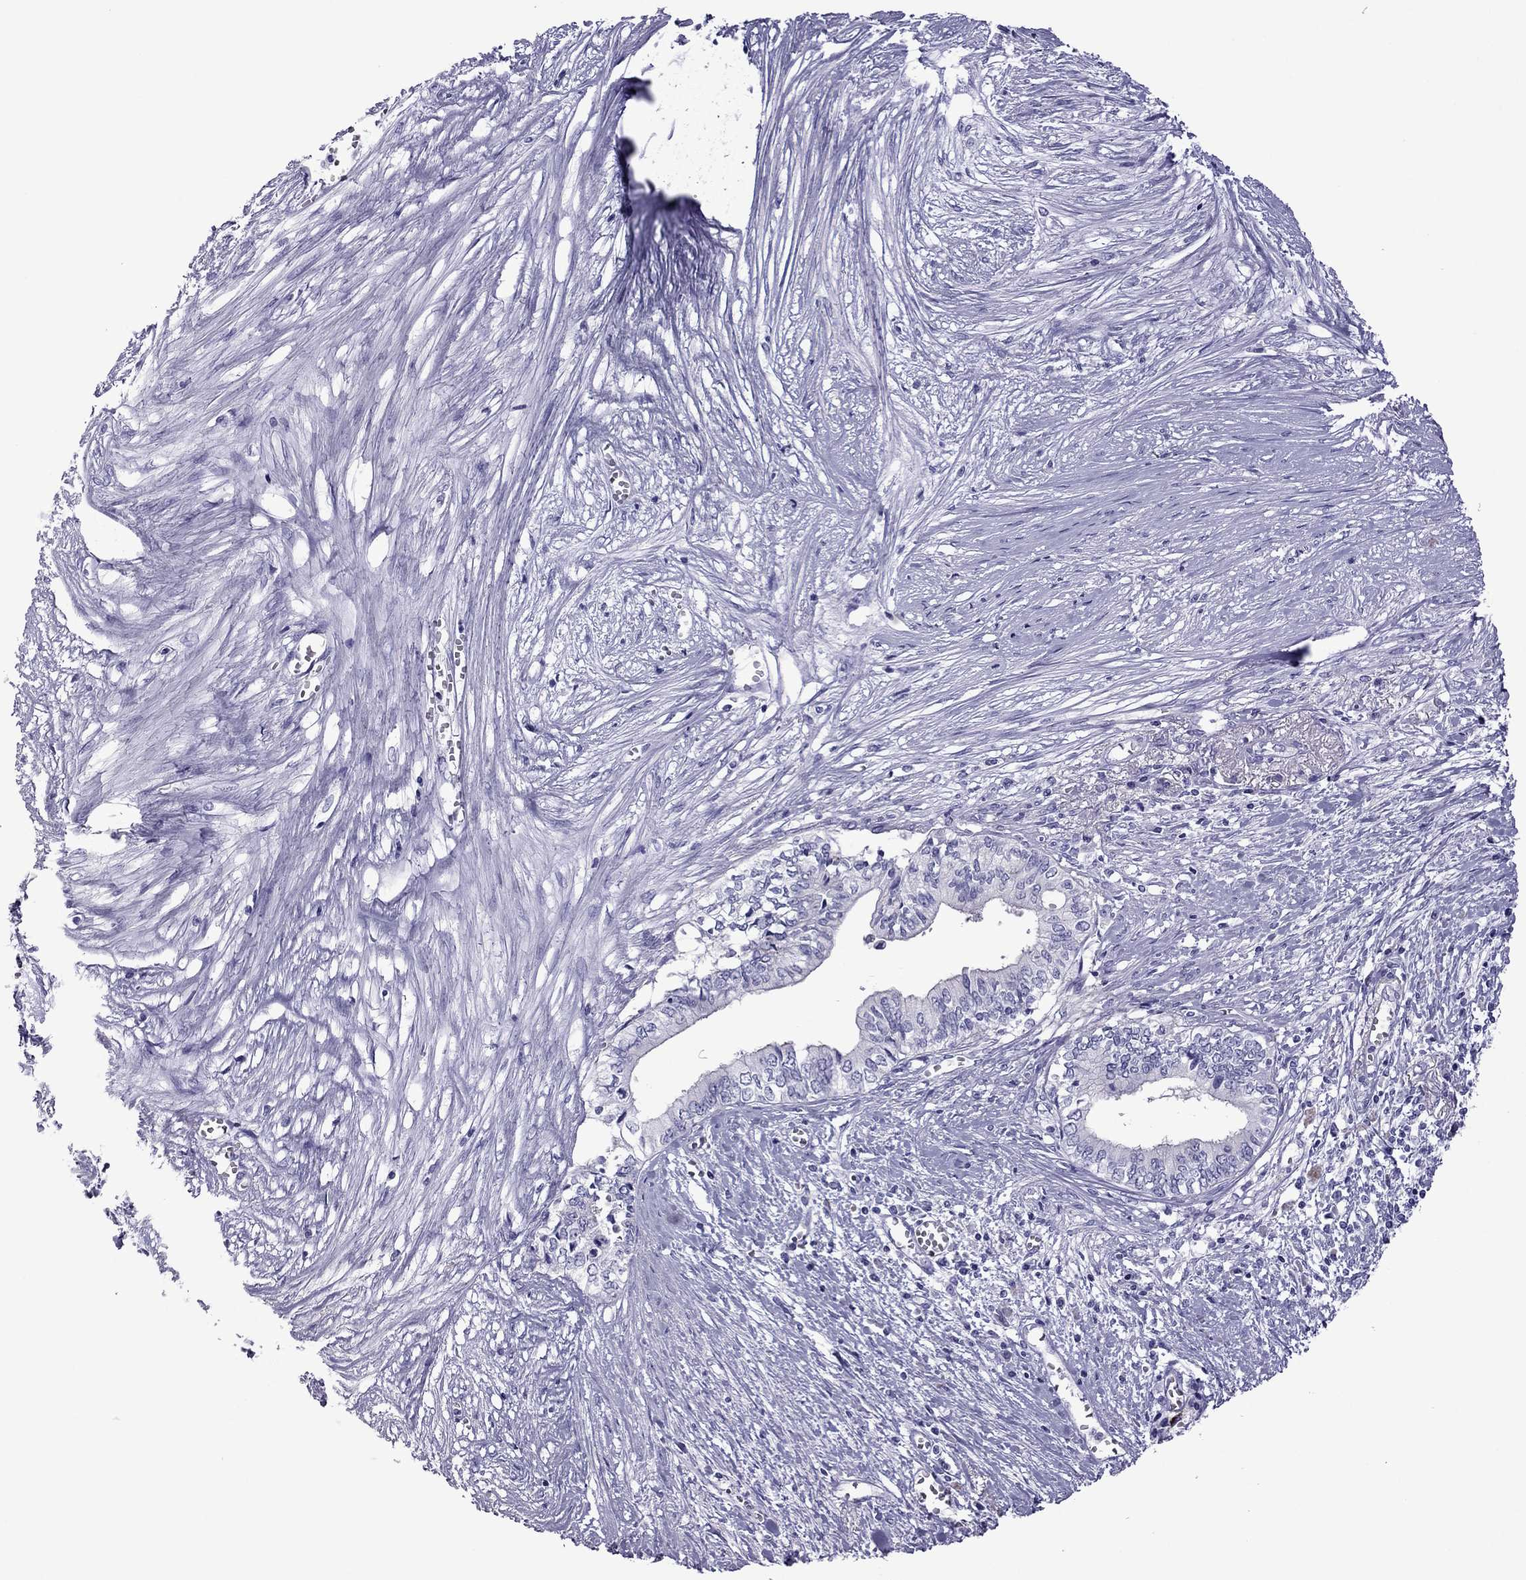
{"staining": {"intensity": "negative", "quantity": "none", "location": "none"}, "tissue": "pancreatic cancer", "cell_type": "Tumor cells", "image_type": "cancer", "snomed": [{"axis": "morphology", "description": "Adenocarcinoma, NOS"}, {"axis": "topography", "description": "Pancreas"}], "caption": "The immunohistochemistry (IHC) micrograph has no significant expression in tumor cells of pancreatic cancer (adenocarcinoma) tissue.", "gene": "MYL11", "patient": {"sex": "female", "age": 61}}